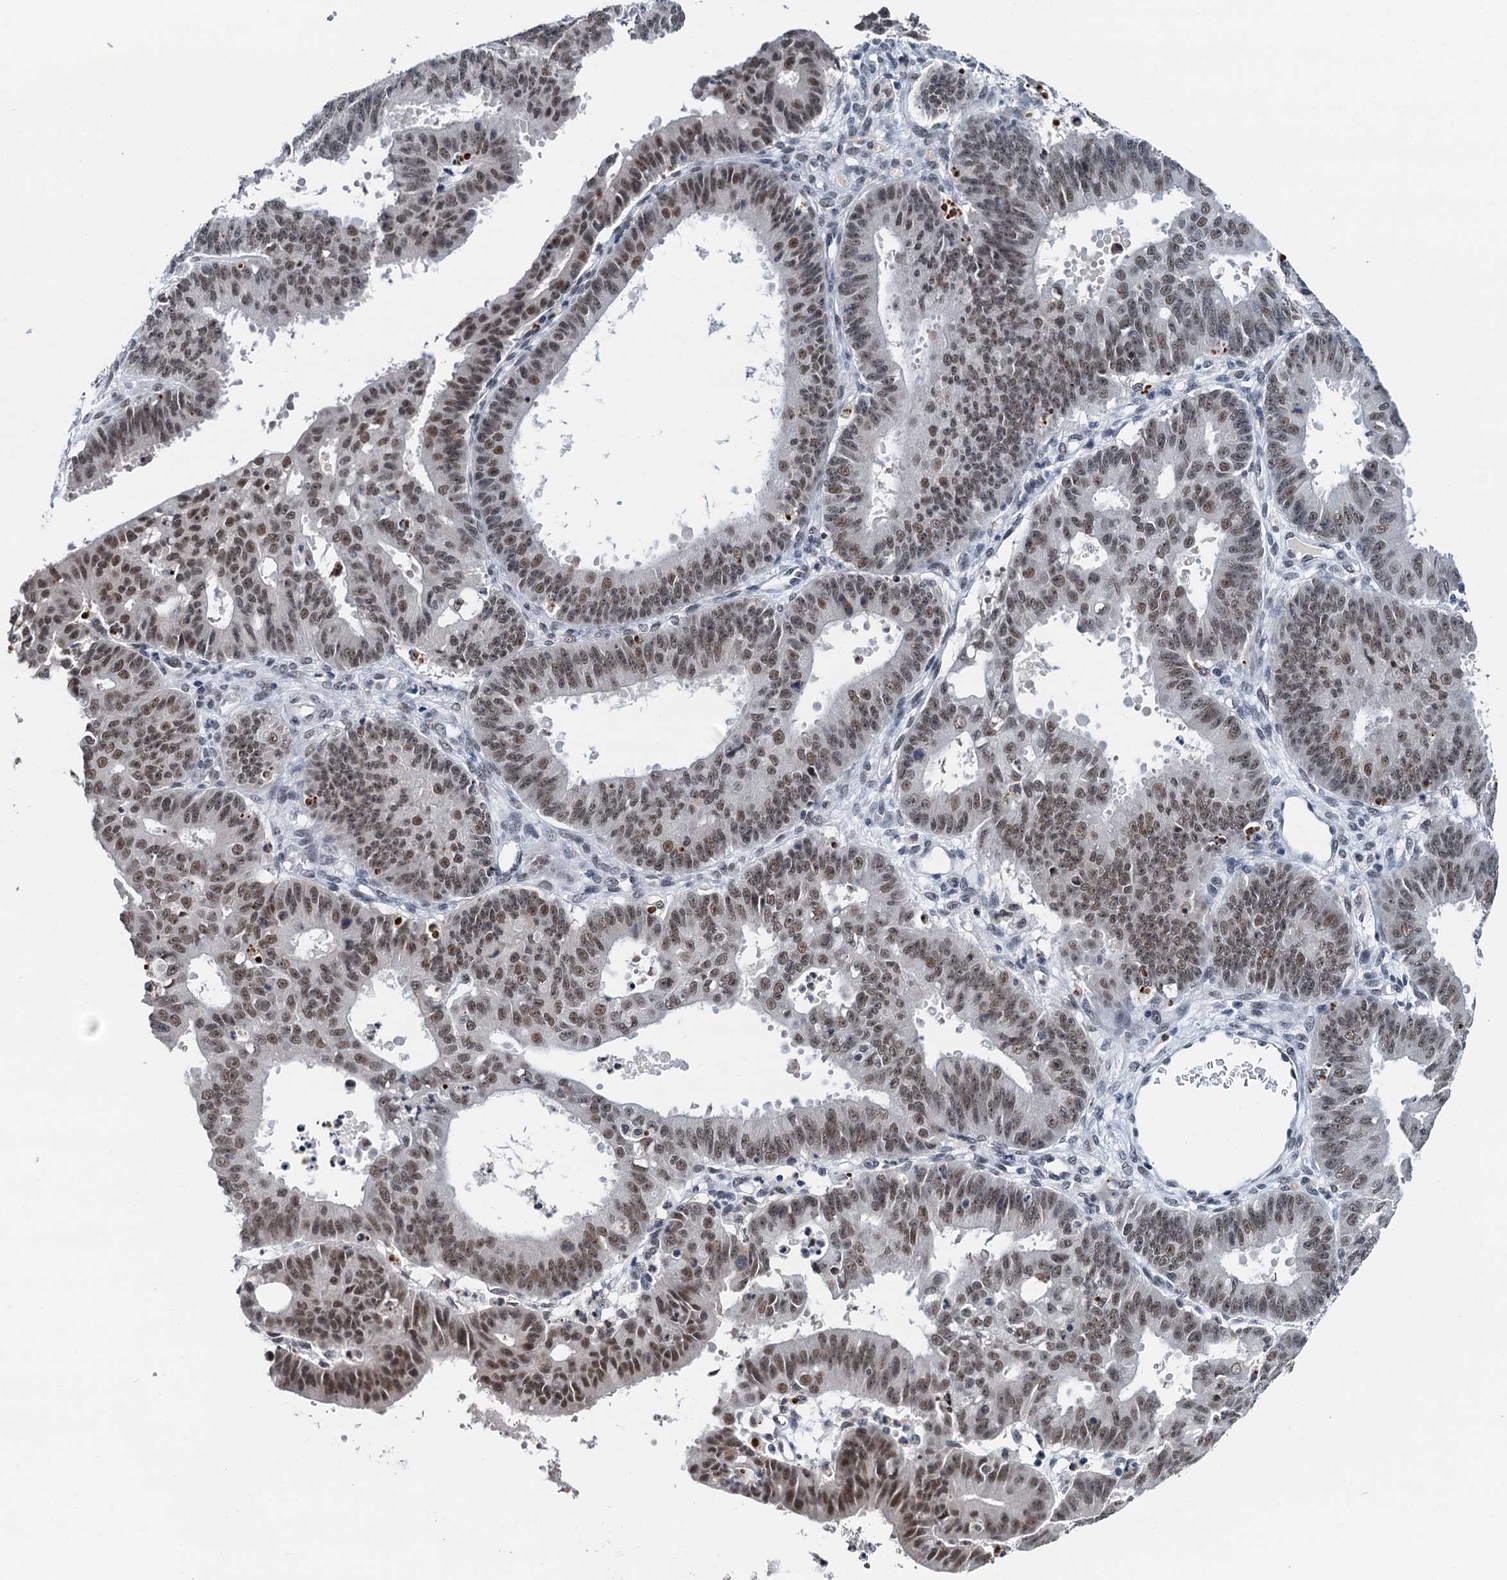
{"staining": {"intensity": "moderate", "quantity": ">75%", "location": "nuclear"}, "tissue": "ovarian cancer", "cell_type": "Tumor cells", "image_type": "cancer", "snomed": [{"axis": "morphology", "description": "Carcinoma, endometroid"}, {"axis": "topography", "description": "Appendix"}, {"axis": "topography", "description": "Ovary"}], "caption": "Immunohistochemistry of human ovarian cancer (endometroid carcinoma) shows medium levels of moderate nuclear positivity in about >75% of tumor cells. (IHC, brightfield microscopy, high magnification).", "gene": "SNRPD1", "patient": {"sex": "female", "age": 42}}